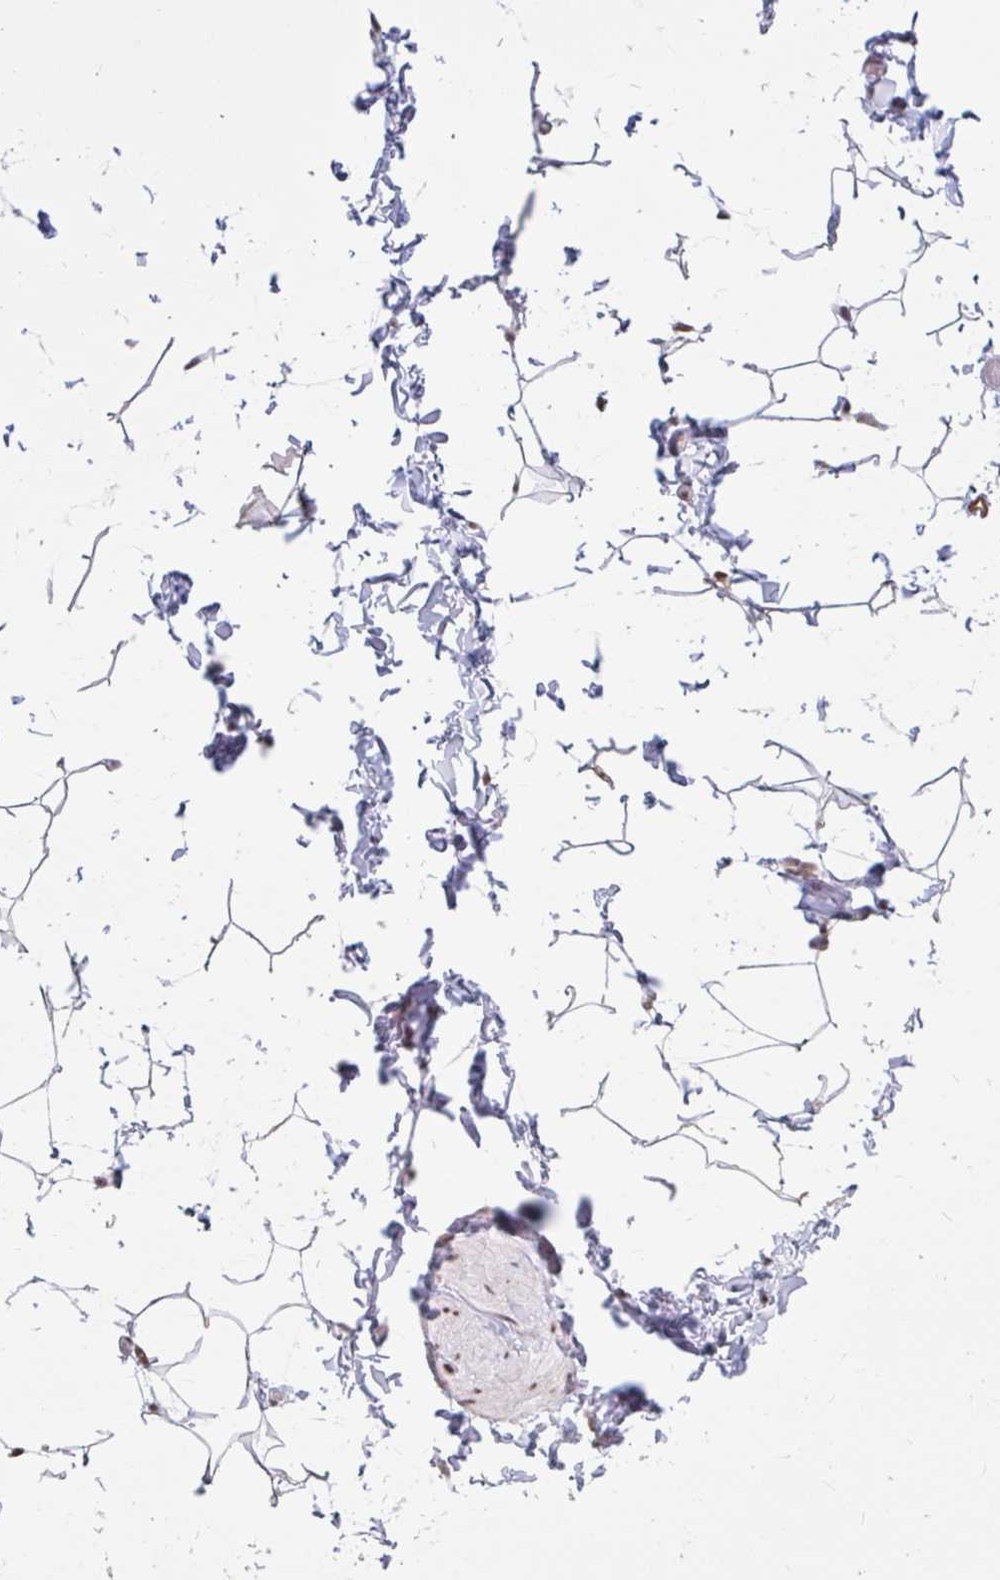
{"staining": {"intensity": "weak", "quantity": "<25%", "location": "nuclear"}, "tissue": "adipose tissue", "cell_type": "Adipocytes", "image_type": "normal", "snomed": [{"axis": "morphology", "description": "Normal tissue, NOS"}, {"axis": "topography", "description": "Soft tissue"}, {"axis": "topography", "description": "Adipose tissue"}, {"axis": "topography", "description": "Vascular tissue"}, {"axis": "topography", "description": "Peripheral nerve tissue"}], "caption": "Immunohistochemistry (IHC) photomicrograph of normal human adipose tissue stained for a protein (brown), which reveals no staining in adipocytes. The staining is performed using DAB brown chromogen with nuclei counter-stained in using hematoxylin.", "gene": "PHF10", "patient": {"sex": "male", "age": 29}}